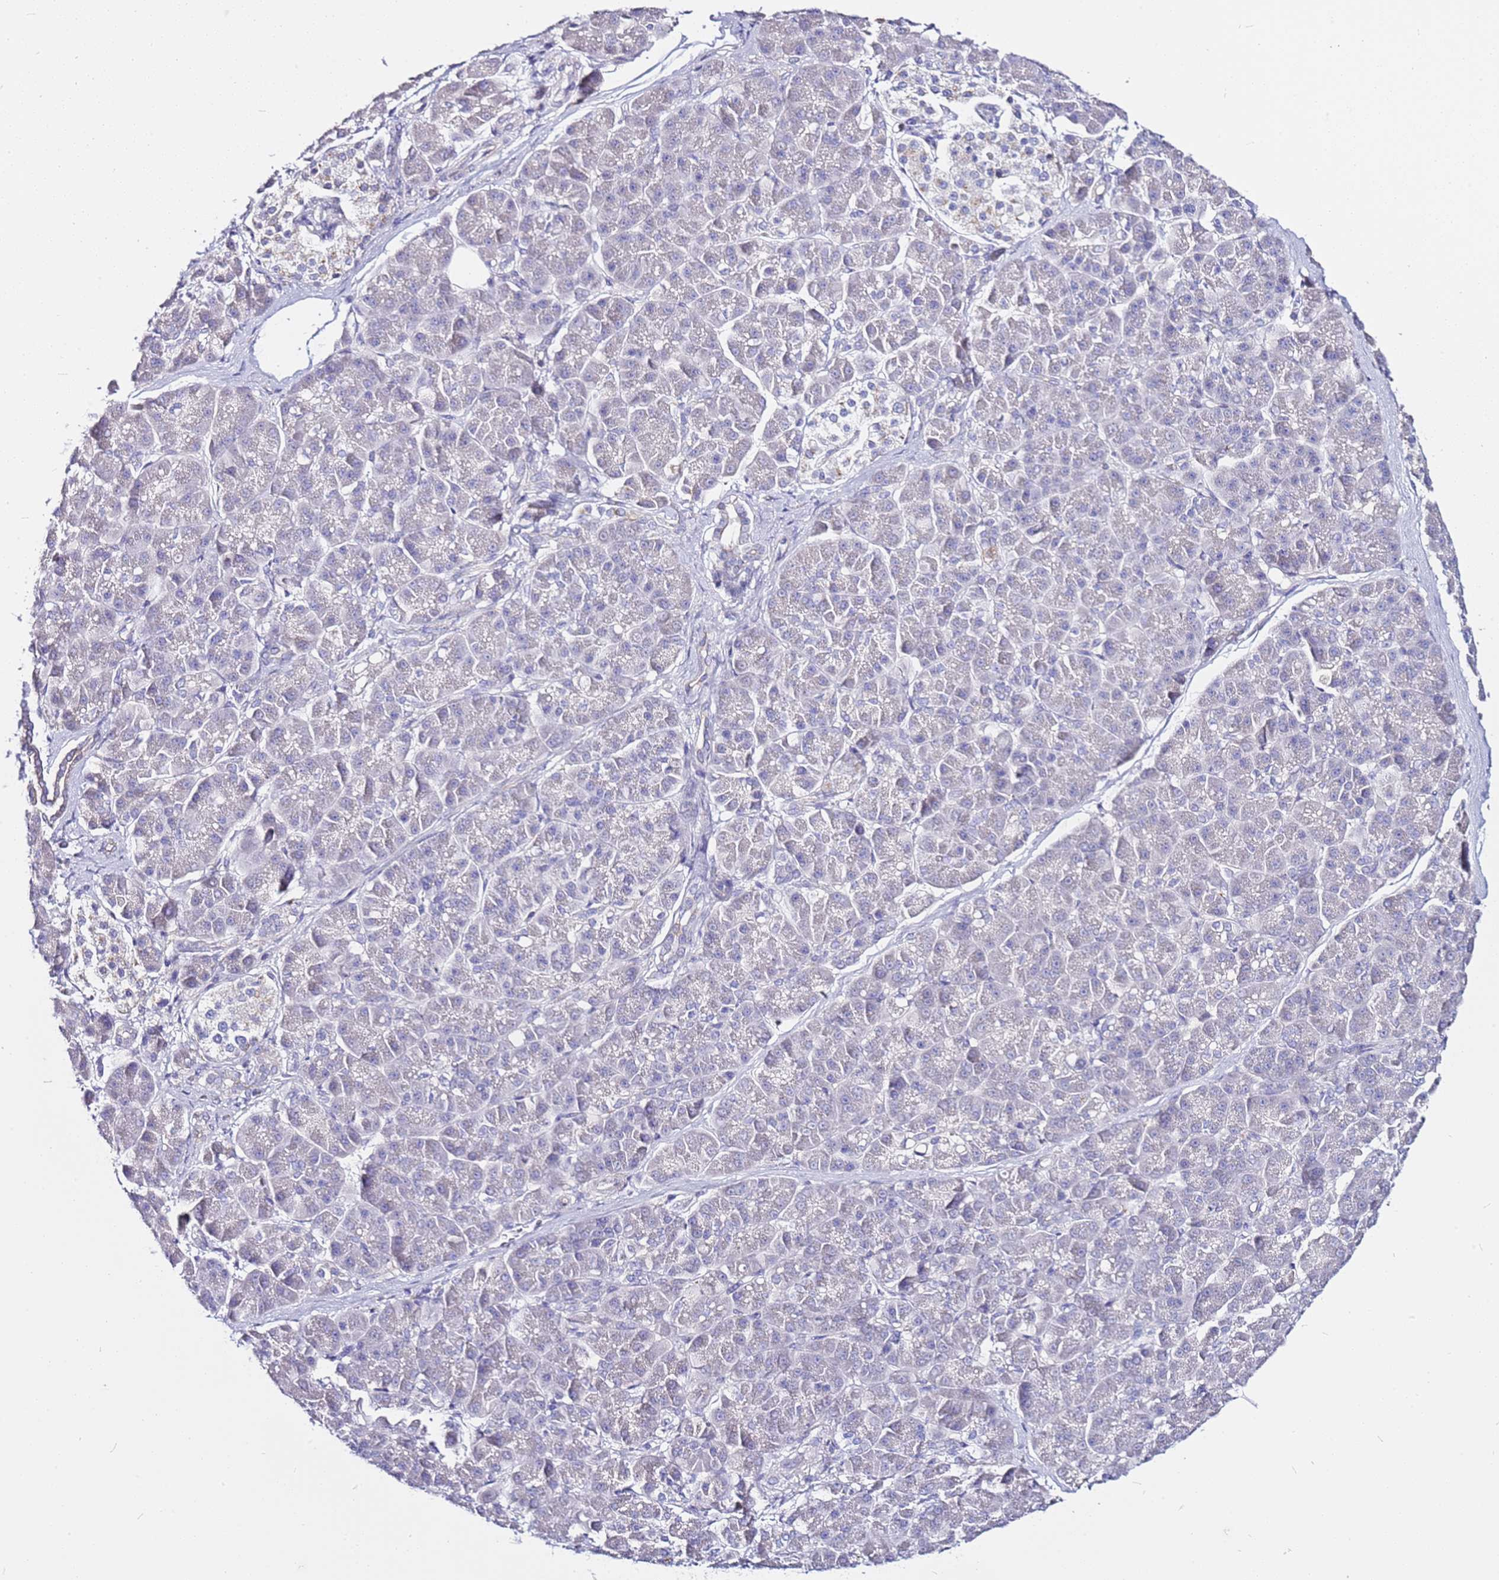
{"staining": {"intensity": "negative", "quantity": "none", "location": "none"}, "tissue": "pancreatic cancer", "cell_type": "Tumor cells", "image_type": "cancer", "snomed": [{"axis": "morphology", "description": "Normal tissue, NOS"}, {"axis": "morphology", "description": "Adenocarcinoma, NOS"}, {"axis": "topography", "description": "Pancreas"}], "caption": "Tumor cells show no significant protein expression in pancreatic cancer.", "gene": "CASD1", "patient": {"sex": "female", "age": 68}}